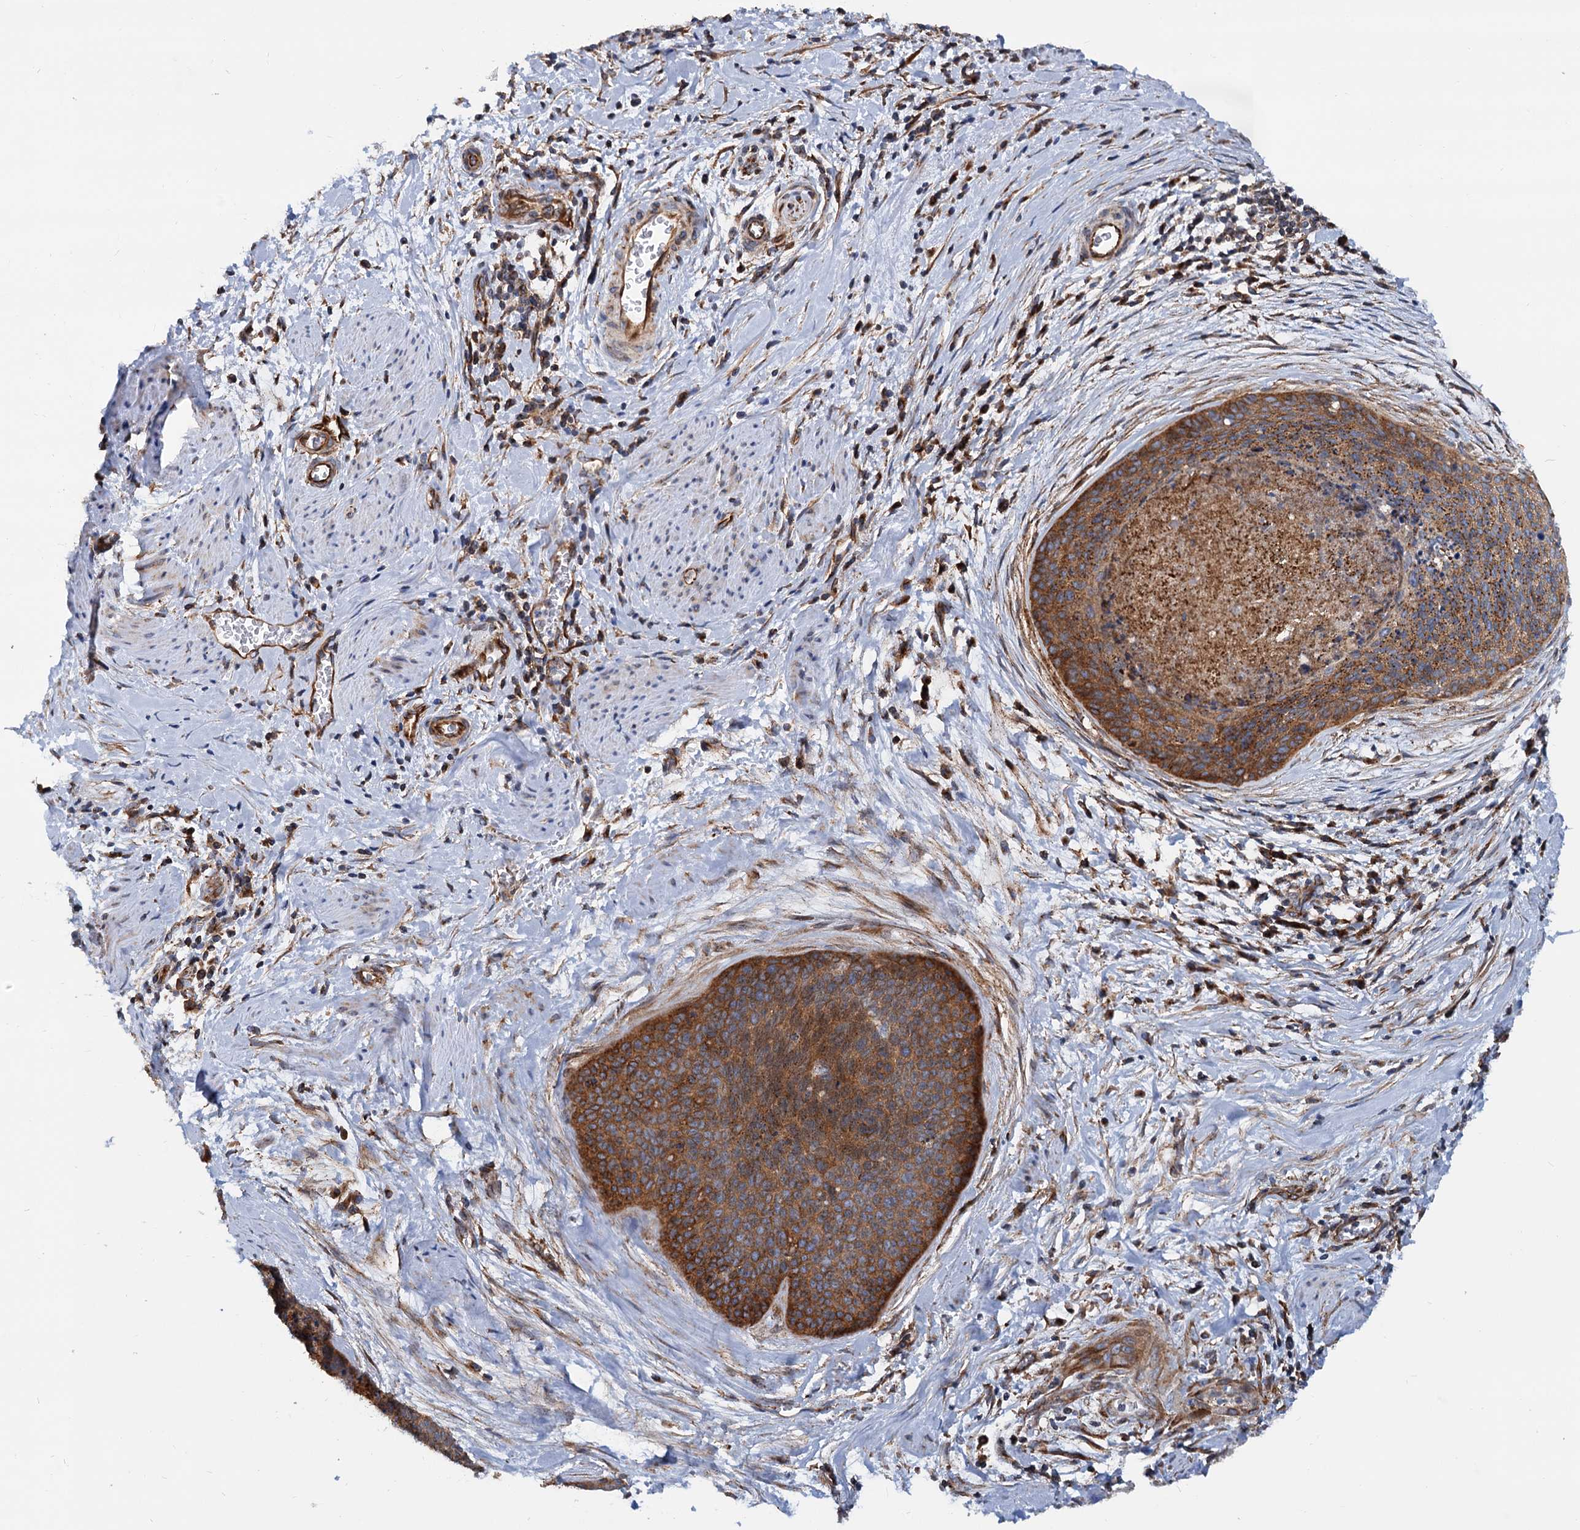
{"staining": {"intensity": "moderate", "quantity": ">75%", "location": "cytoplasmic/membranous"}, "tissue": "cervical cancer", "cell_type": "Tumor cells", "image_type": "cancer", "snomed": [{"axis": "morphology", "description": "Squamous cell carcinoma, NOS"}, {"axis": "topography", "description": "Cervix"}], "caption": "Human cervical squamous cell carcinoma stained with a protein marker displays moderate staining in tumor cells.", "gene": "PSEN1", "patient": {"sex": "female", "age": 55}}